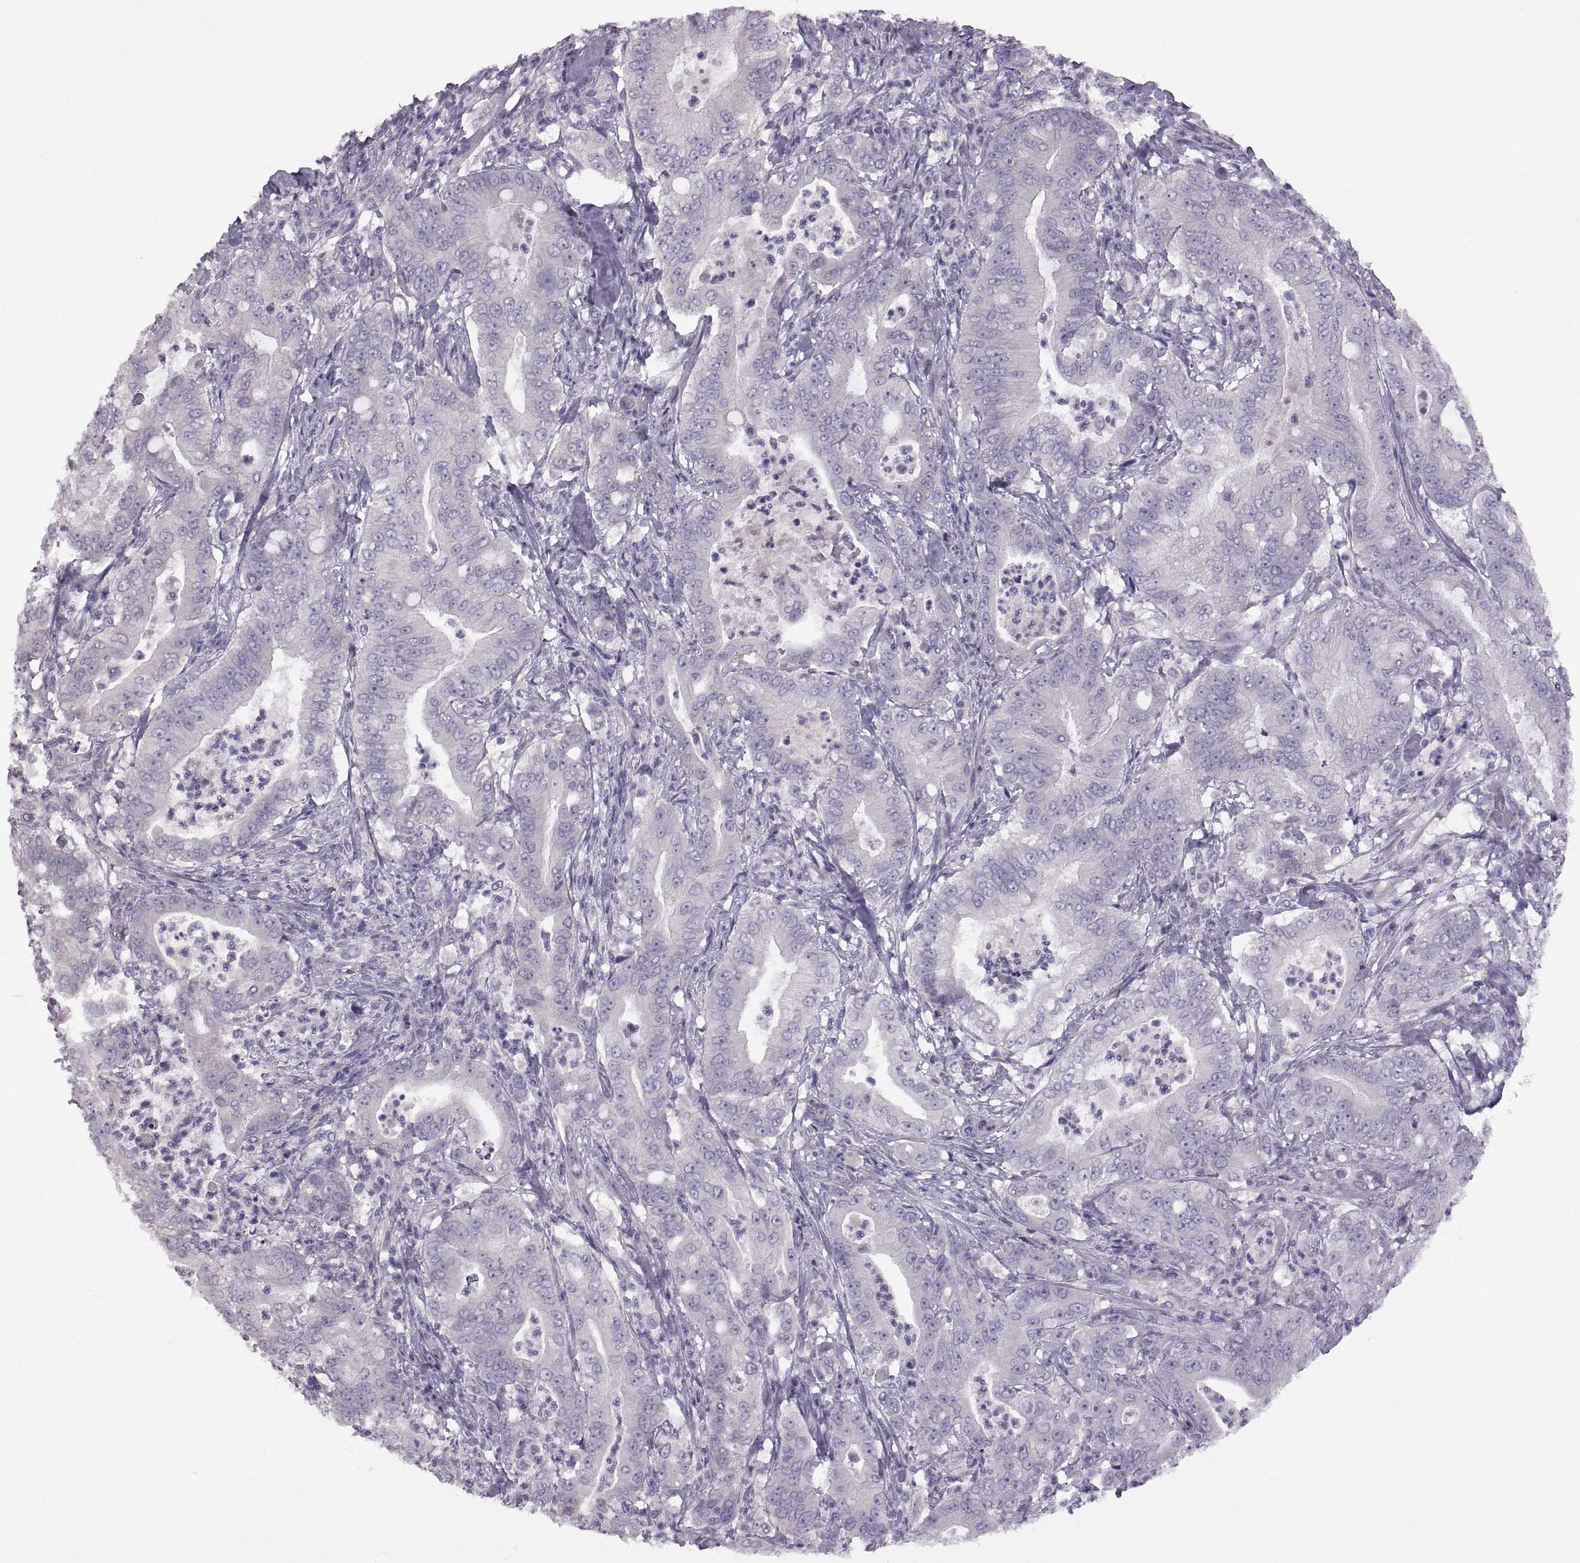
{"staining": {"intensity": "negative", "quantity": "none", "location": "none"}, "tissue": "pancreatic cancer", "cell_type": "Tumor cells", "image_type": "cancer", "snomed": [{"axis": "morphology", "description": "Adenocarcinoma, NOS"}, {"axis": "topography", "description": "Pancreas"}], "caption": "Immunohistochemistry histopathology image of neoplastic tissue: human pancreatic cancer (adenocarcinoma) stained with DAB exhibits no significant protein staining in tumor cells.", "gene": "TBX19", "patient": {"sex": "male", "age": 71}}